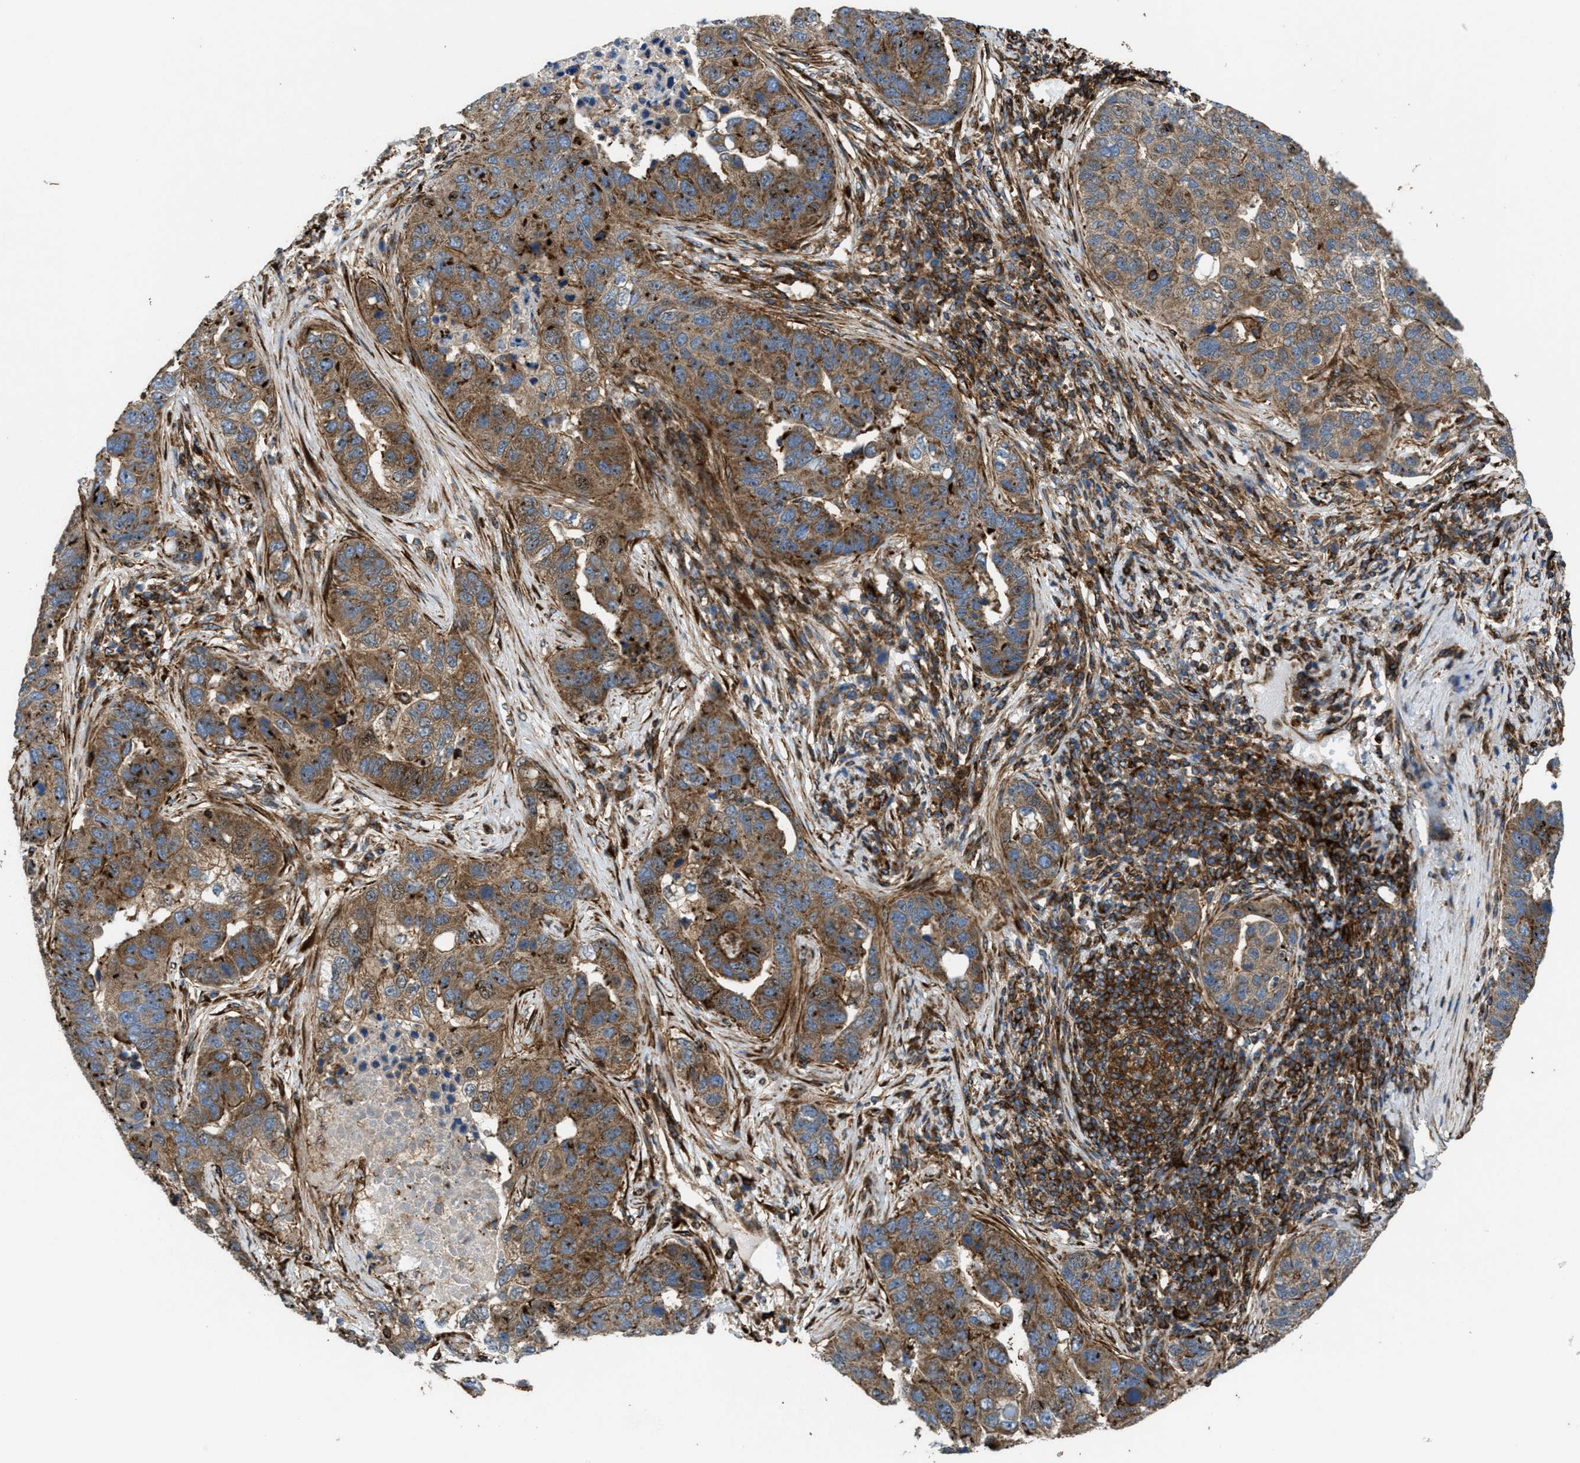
{"staining": {"intensity": "moderate", "quantity": ">75%", "location": "cytoplasmic/membranous"}, "tissue": "pancreatic cancer", "cell_type": "Tumor cells", "image_type": "cancer", "snomed": [{"axis": "morphology", "description": "Adenocarcinoma, NOS"}, {"axis": "topography", "description": "Pancreas"}], "caption": "Protein staining of adenocarcinoma (pancreatic) tissue displays moderate cytoplasmic/membranous positivity in about >75% of tumor cells. The staining was performed using DAB (3,3'-diaminobenzidine), with brown indicating positive protein expression. Nuclei are stained blue with hematoxylin.", "gene": "EGLN1", "patient": {"sex": "female", "age": 61}}